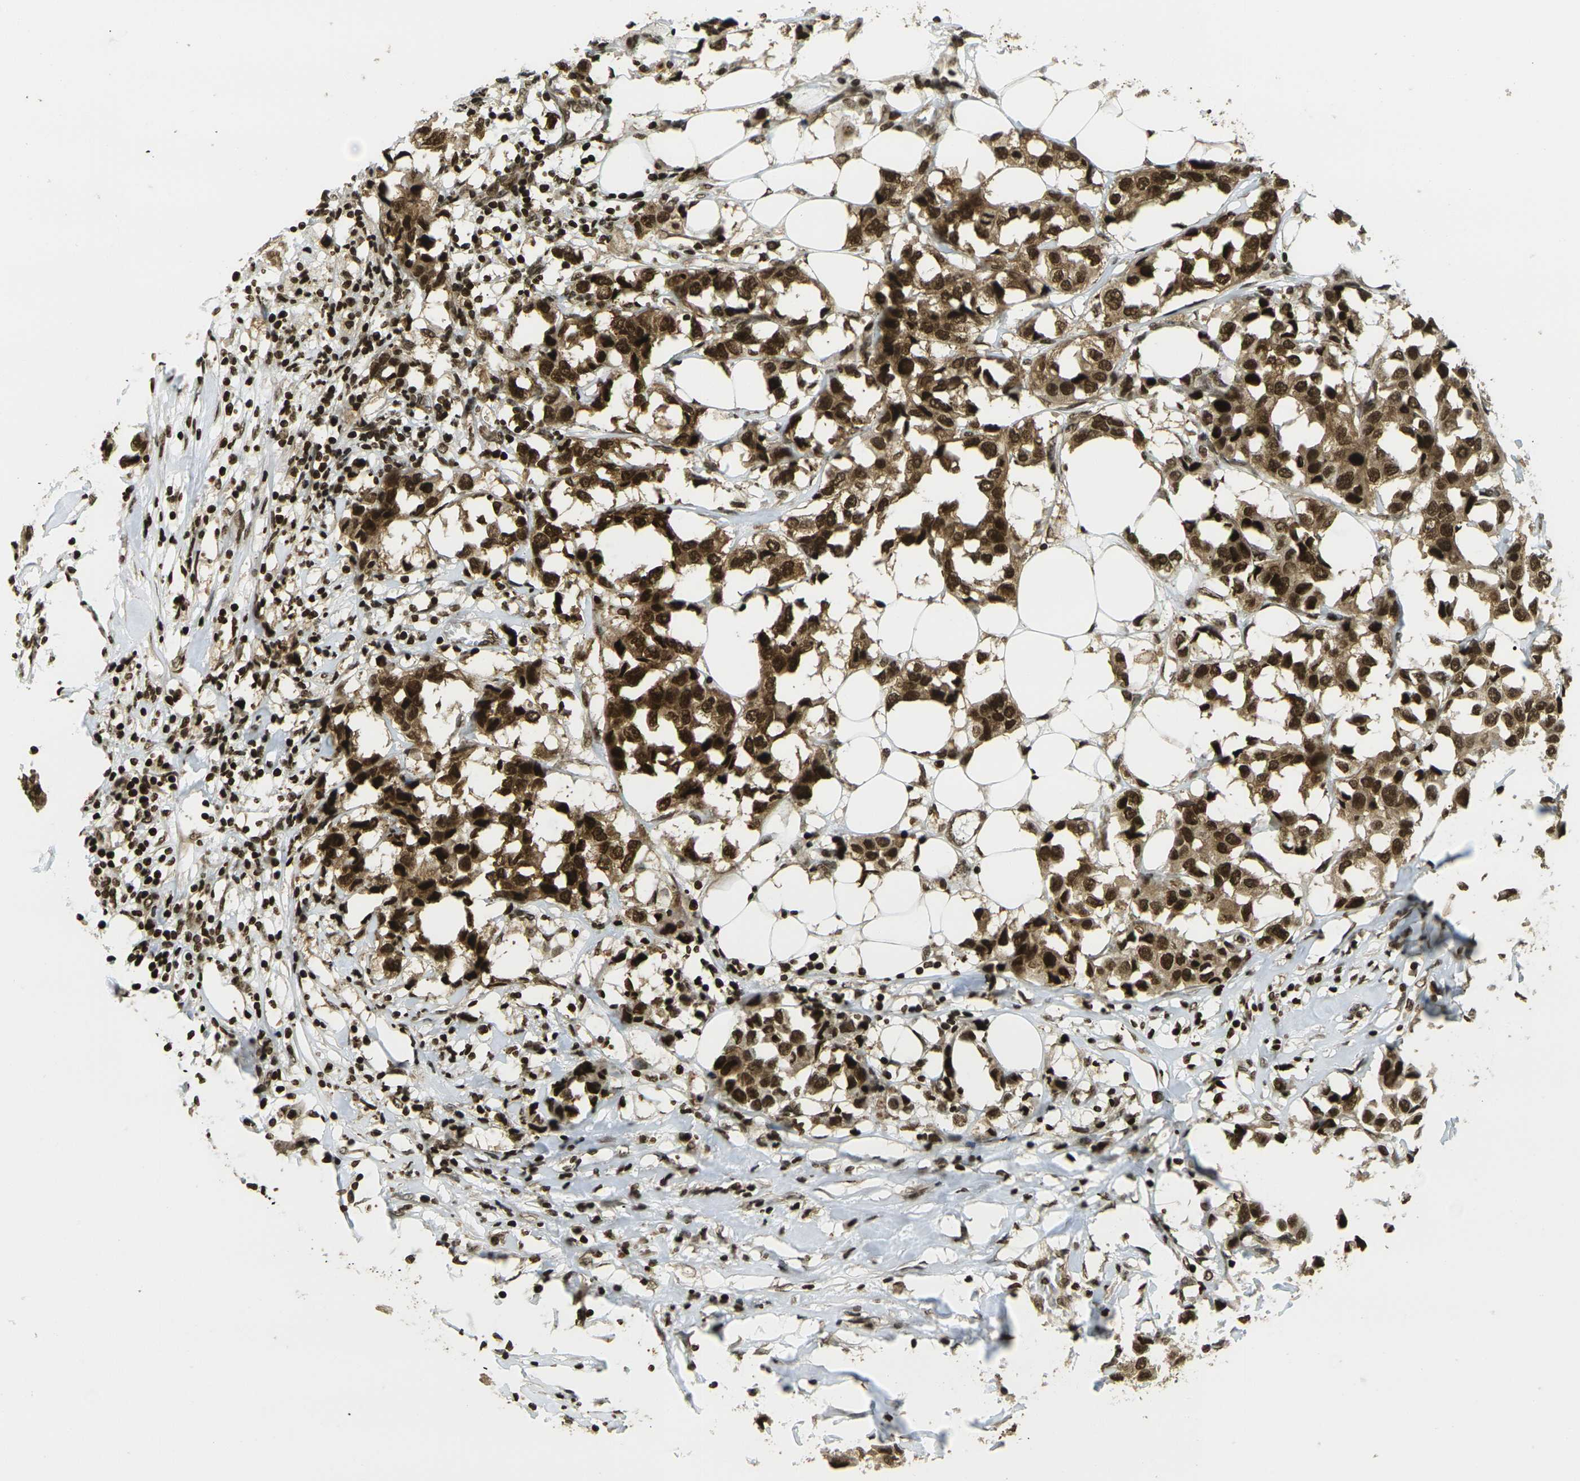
{"staining": {"intensity": "strong", "quantity": ">75%", "location": "cytoplasmic/membranous,nuclear"}, "tissue": "breast cancer", "cell_type": "Tumor cells", "image_type": "cancer", "snomed": [{"axis": "morphology", "description": "Duct carcinoma"}, {"axis": "topography", "description": "Breast"}], "caption": "High-power microscopy captured an immunohistochemistry (IHC) photomicrograph of breast cancer (invasive ductal carcinoma), revealing strong cytoplasmic/membranous and nuclear positivity in about >75% of tumor cells.", "gene": "RUVBL2", "patient": {"sex": "female", "age": 80}}